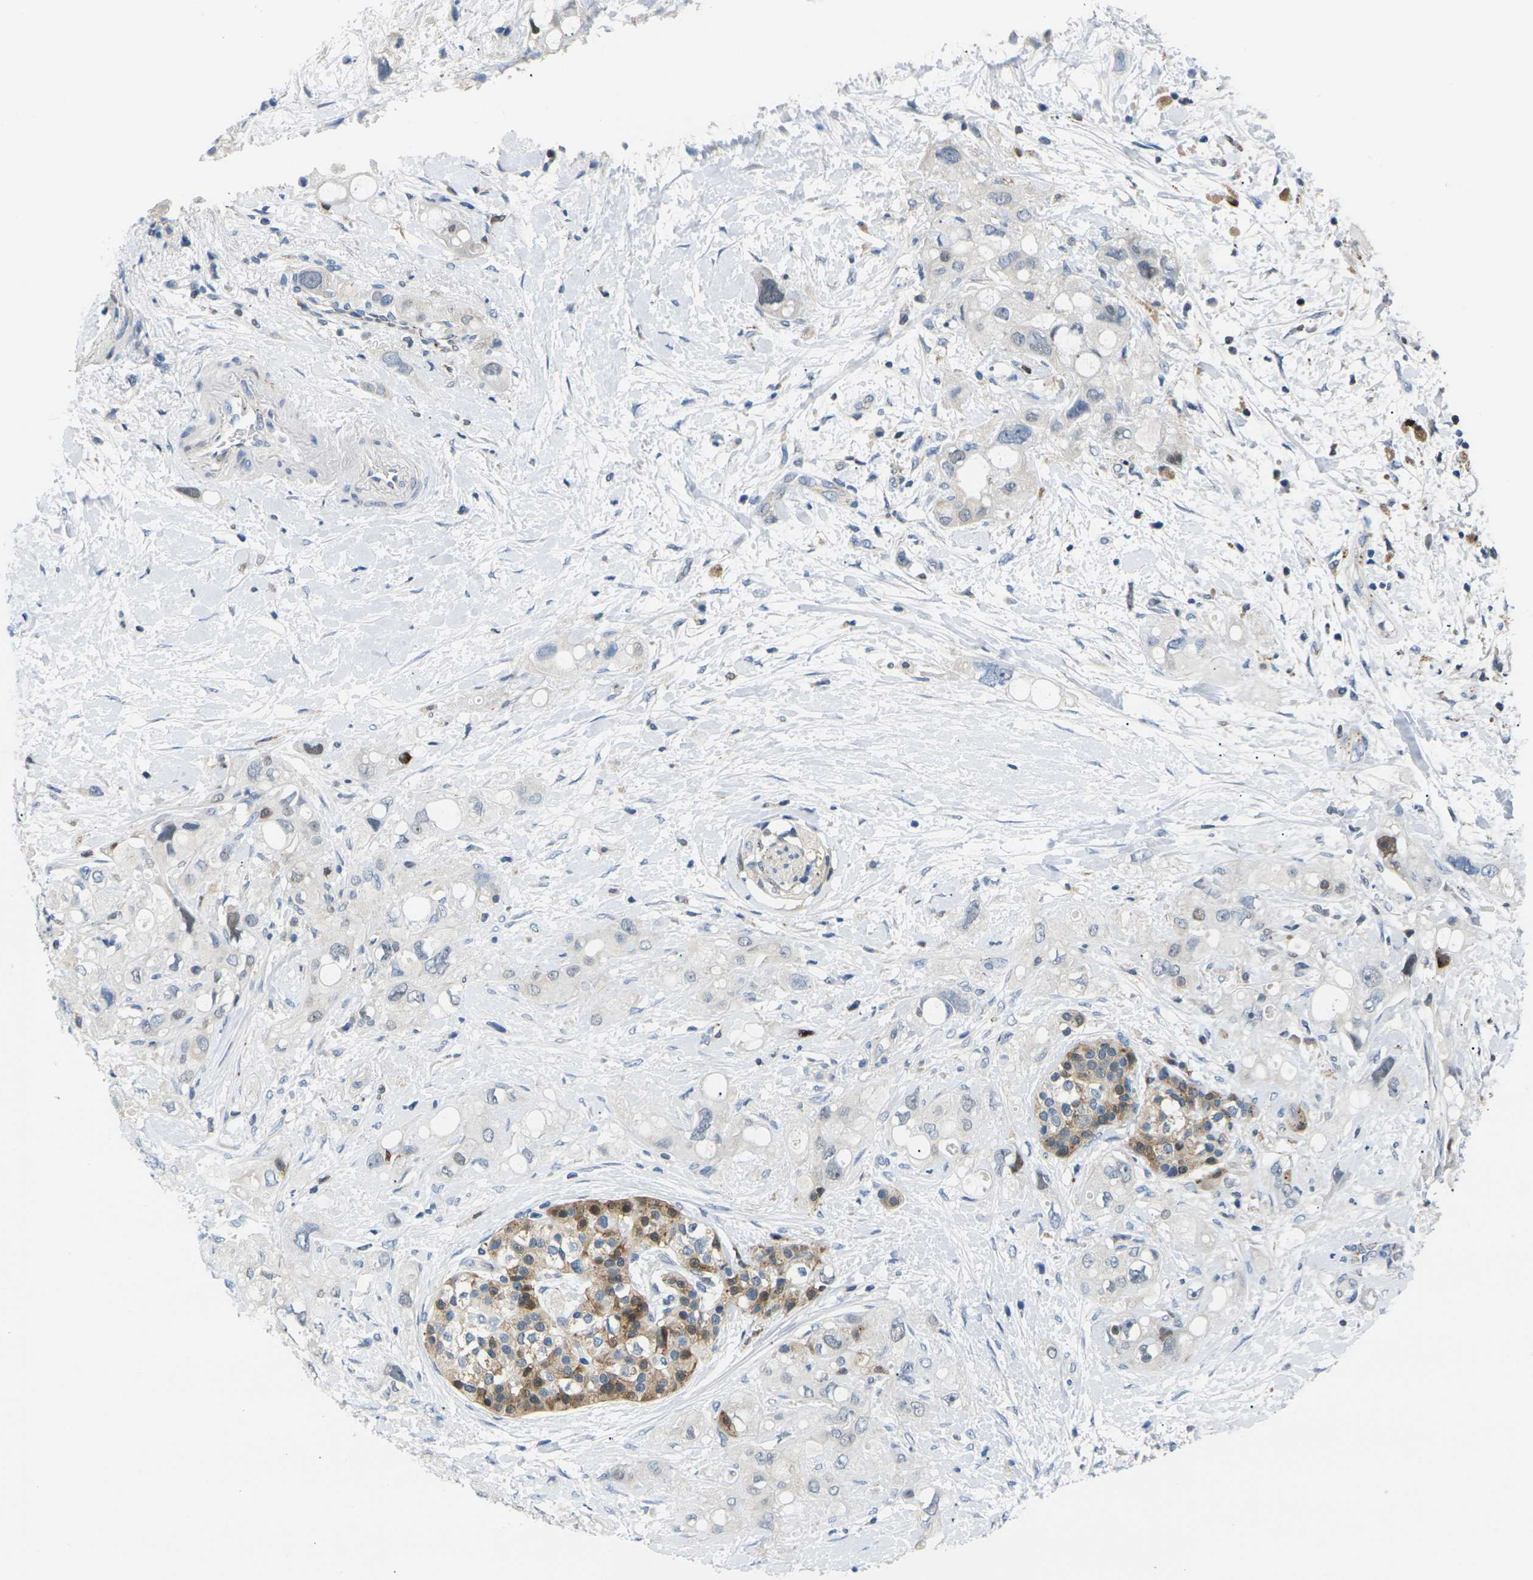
{"staining": {"intensity": "moderate", "quantity": "<25%", "location": "cytoplasmic/membranous"}, "tissue": "pancreatic cancer", "cell_type": "Tumor cells", "image_type": "cancer", "snomed": [{"axis": "morphology", "description": "Adenocarcinoma, NOS"}, {"axis": "topography", "description": "Pancreas"}], "caption": "Protein analysis of pancreatic adenocarcinoma tissue shows moderate cytoplasmic/membranous expression in approximately <25% of tumor cells.", "gene": "RPS6KA3", "patient": {"sex": "female", "age": 56}}